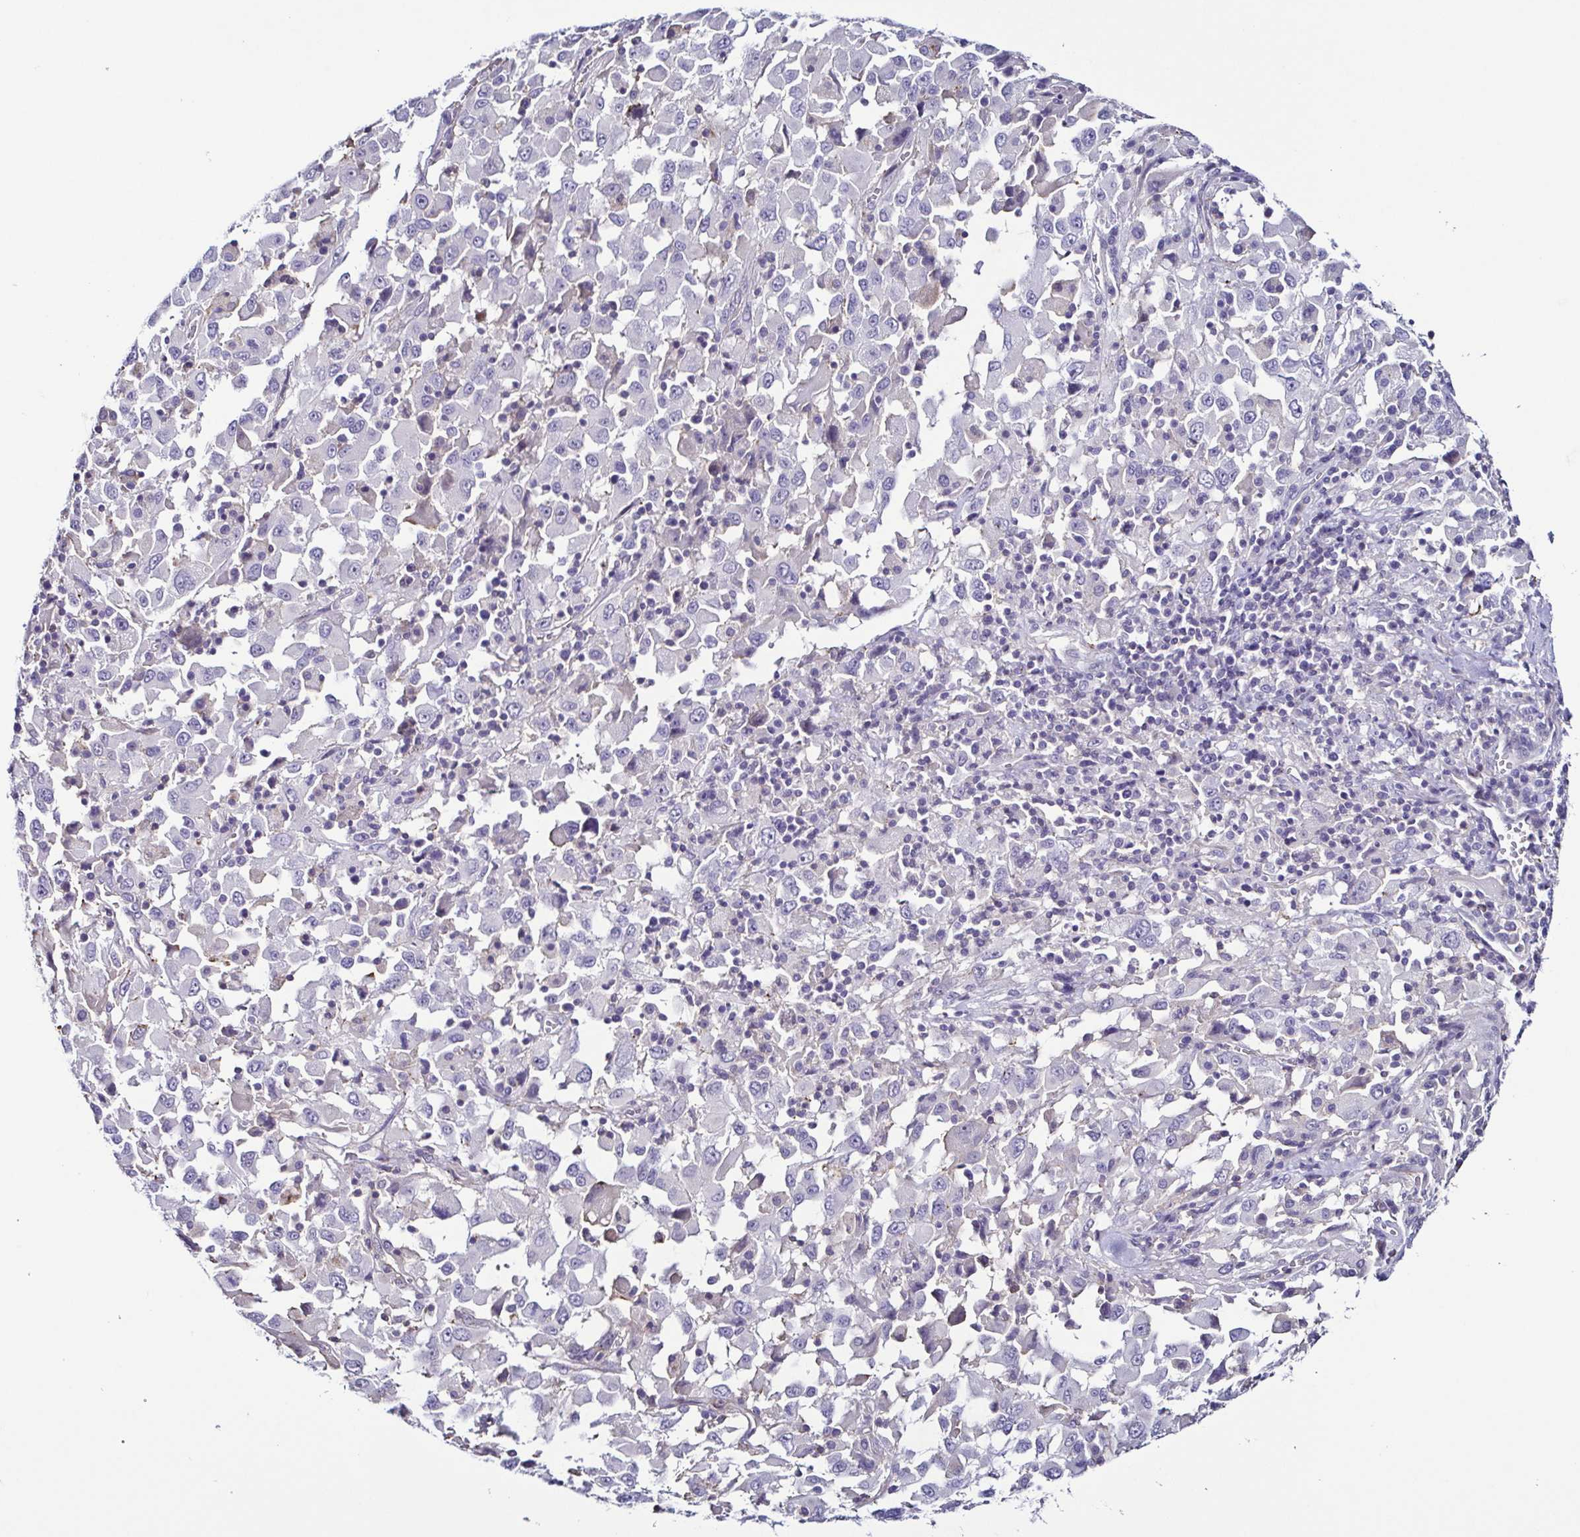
{"staining": {"intensity": "negative", "quantity": "none", "location": "none"}, "tissue": "melanoma", "cell_type": "Tumor cells", "image_type": "cancer", "snomed": [{"axis": "morphology", "description": "Malignant melanoma, Metastatic site"}, {"axis": "topography", "description": "Soft tissue"}], "caption": "An image of malignant melanoma (metastatic site) stained for a protein demonstrates no brown staining in tumor cells.", "gene": "TNNT2", "patient": {"sex": "male", "age": 50}}